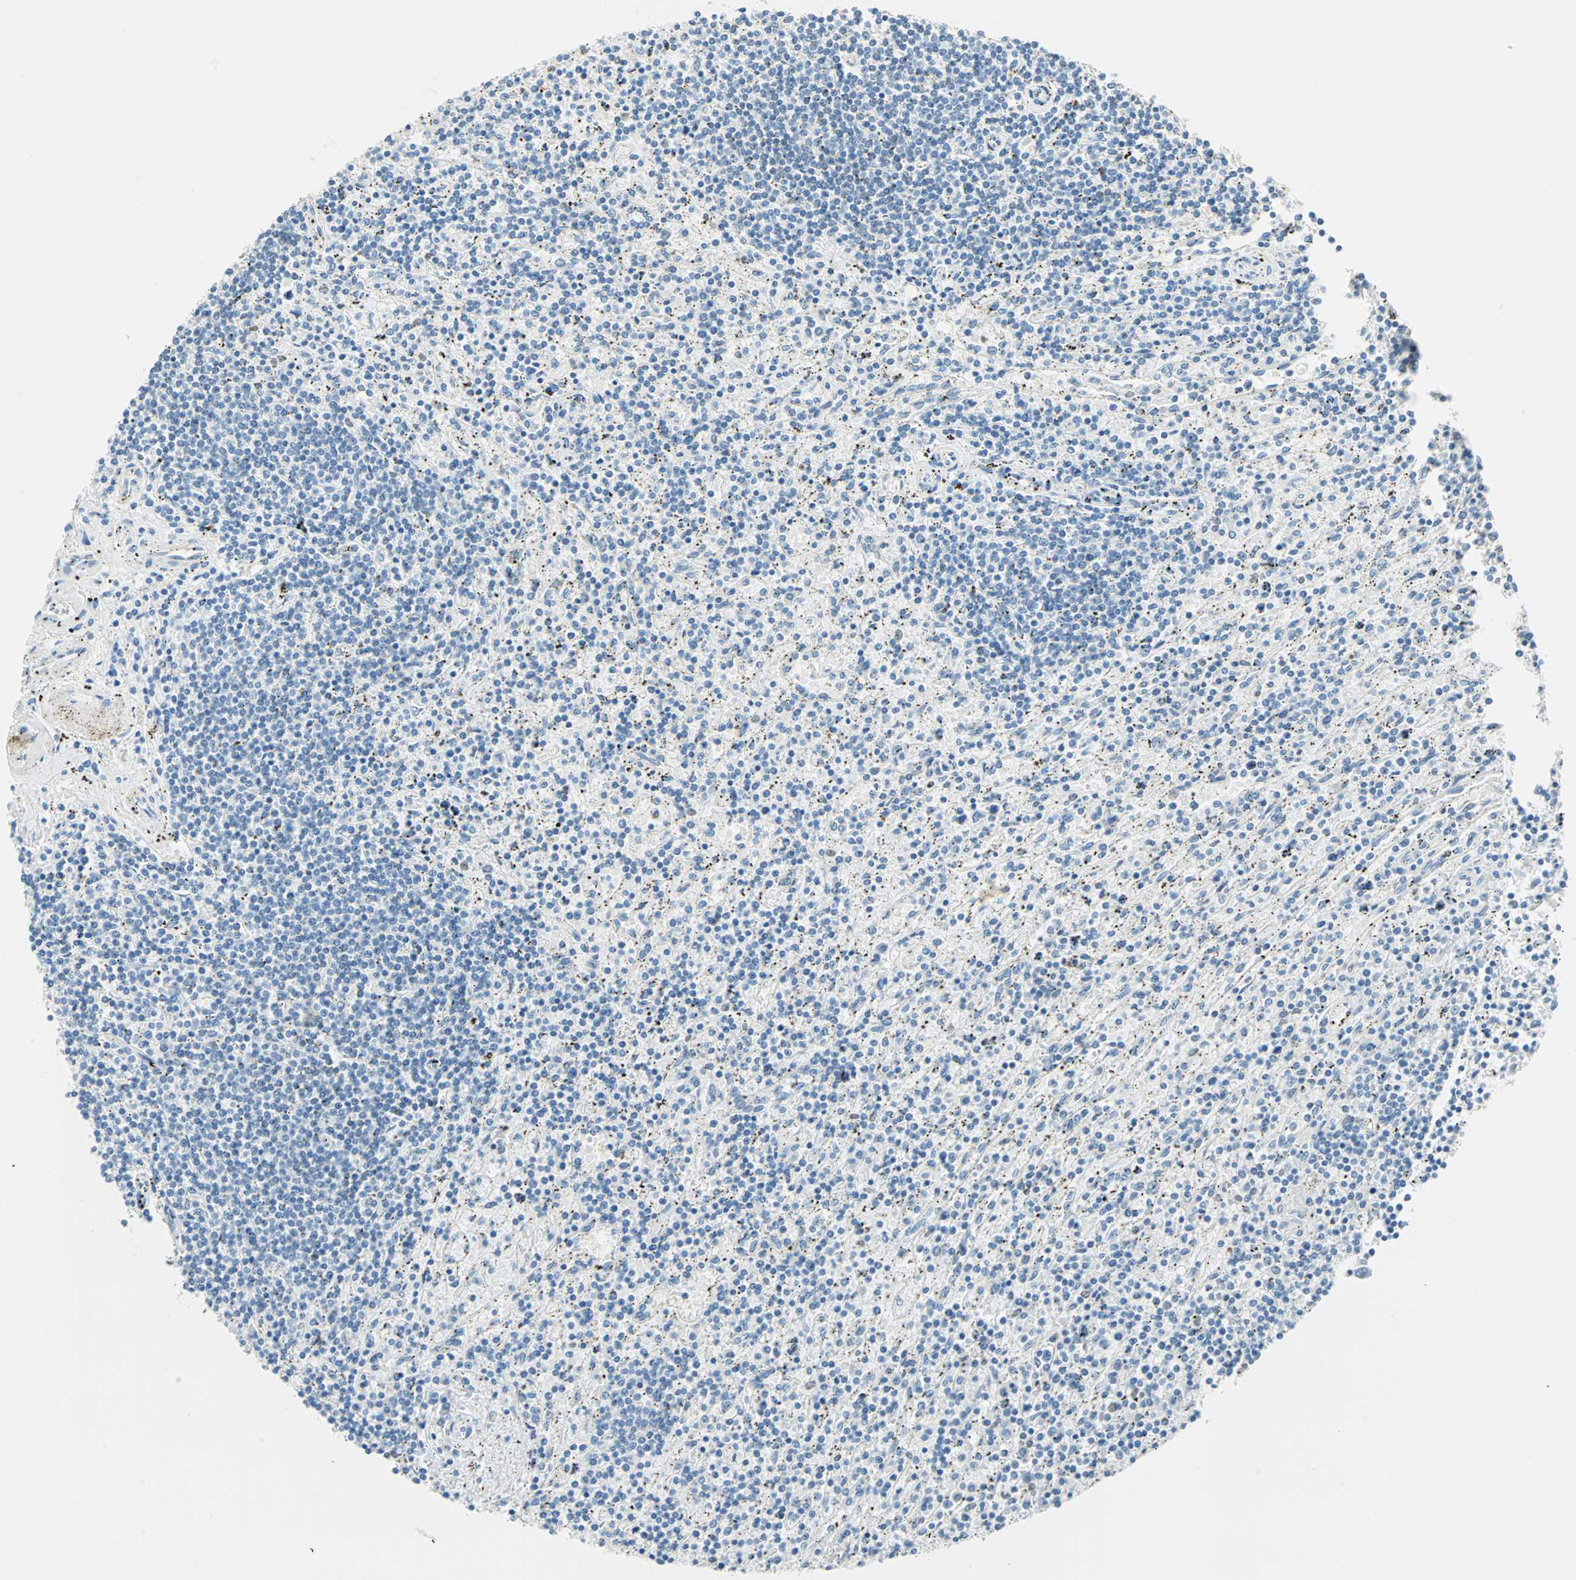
{"staining": {"intensity": "negative", "quantity": "none", "location": "none"}, "tissue": "lymphoma", "cell_type": "Tumor cells", "image_type": "cancer", "snomed": [{"axis": "morphology", "description": "Malignant lymphoma, non-Hodgkin's type, Low grade"}, {"axis": "topography", "description": "Spleen"}], "caption": "A photomicrograph of human lymphoma is negative for staining in tumor cells. (DAB immunohistochemistry with hematoxylin counter stain).", "gene": "MLLT10", "patient": {"sex": "male", "age": 76}}